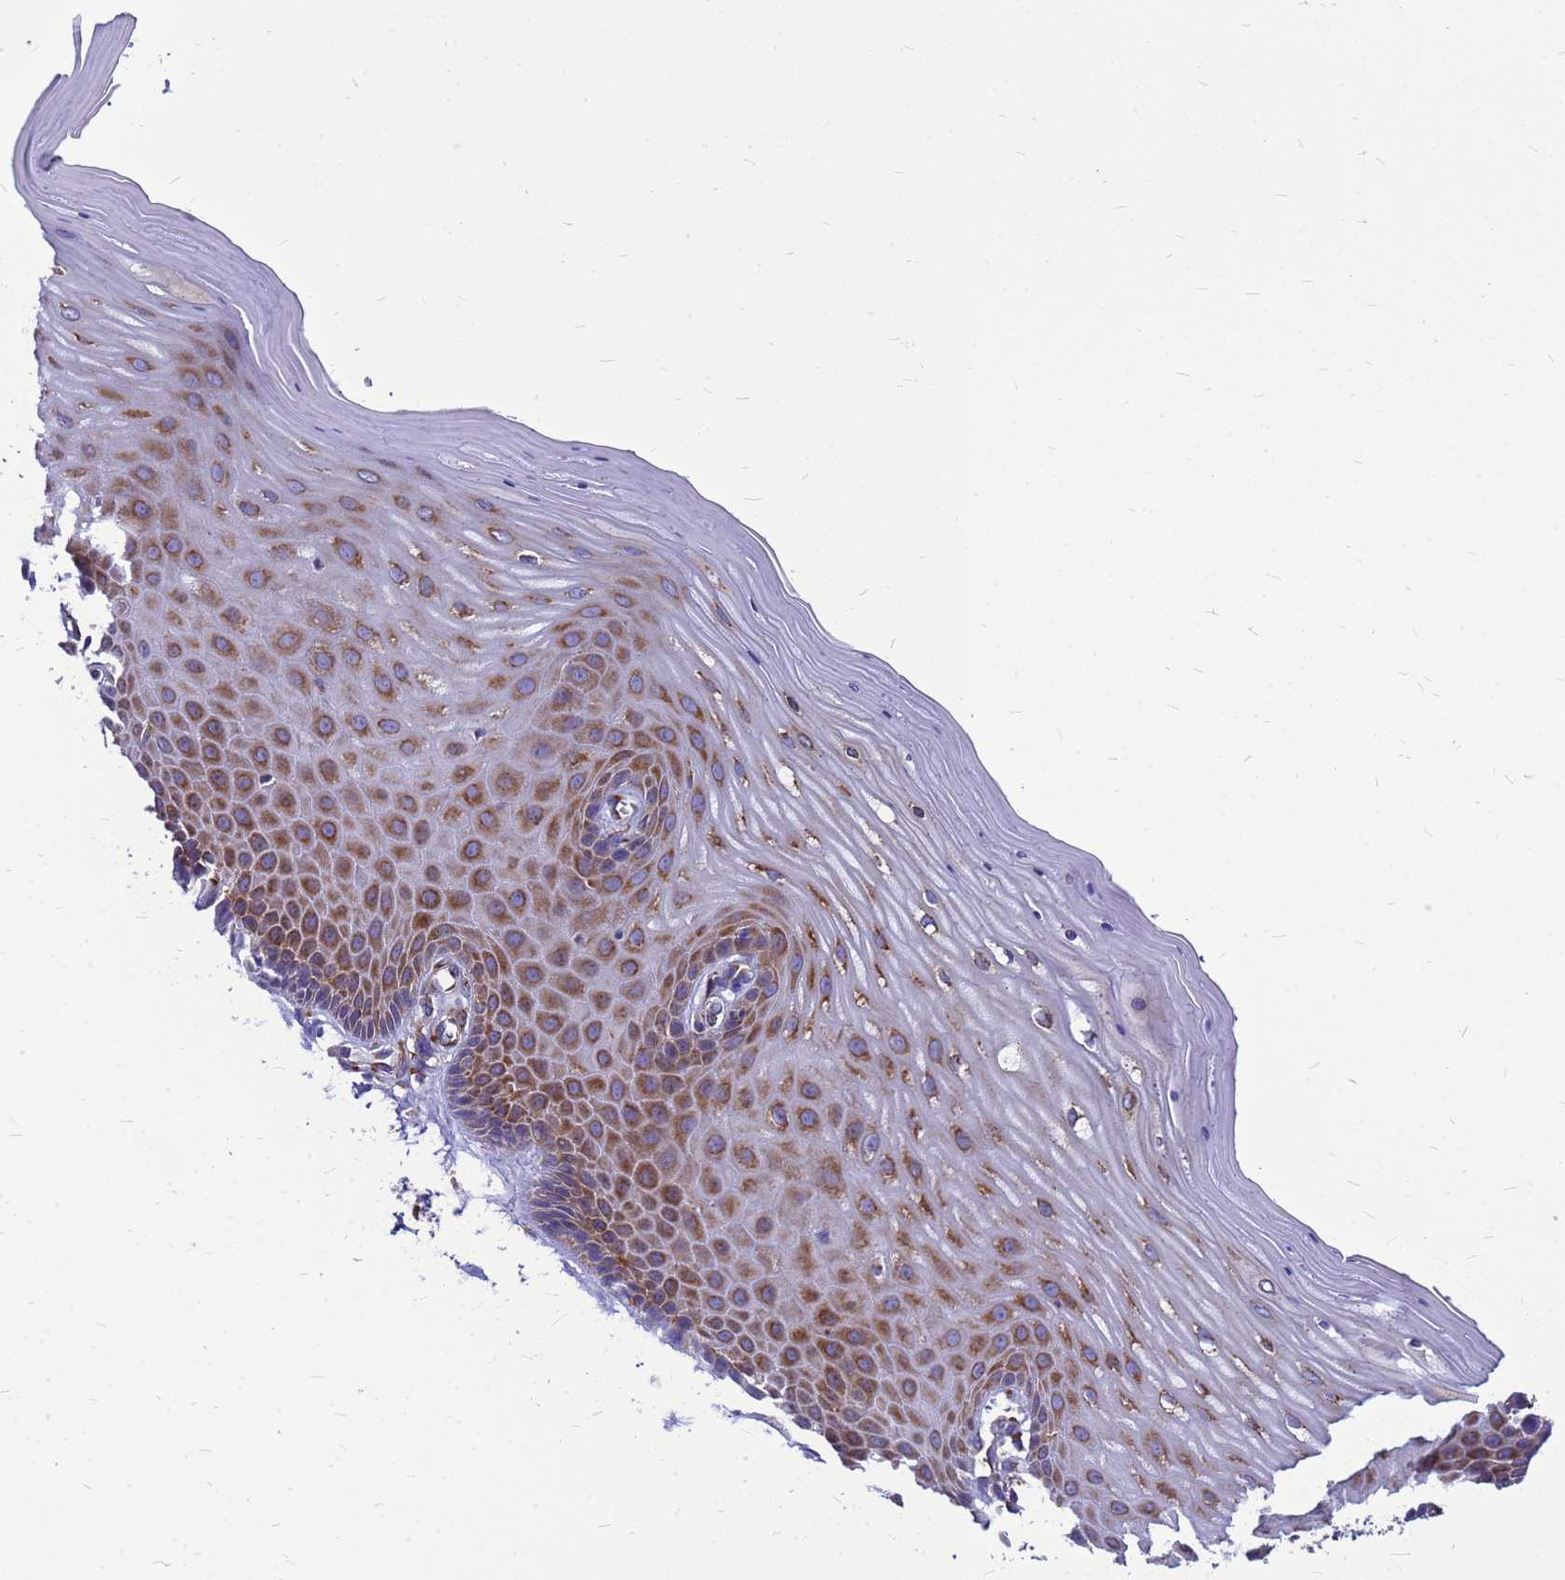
{"staining": {"intensity": "moderate", "quantity": "25%-75%", "location": "cytoplasmic/membranous"}, "tissue": "cervix", "cell_type": "Glandular cells", "image_type": "normal", "snomed": [{"axis": "morphology", "description": "Normal tissue, NOS"}, {"axis": "topography", "description": "Cervix"}], "caption": "Immunohistochemistry (IHC) image of normal cervix: human cervix stained using IHC exhibits medium levels of moderate protein expression localized specifically in the cytoplasmic/membranous of glandular cells, appearing as a cytoplasmic/membranous brown color.", "gene": "EEF1D", "patient": {"sex": "female", "age": 55}}